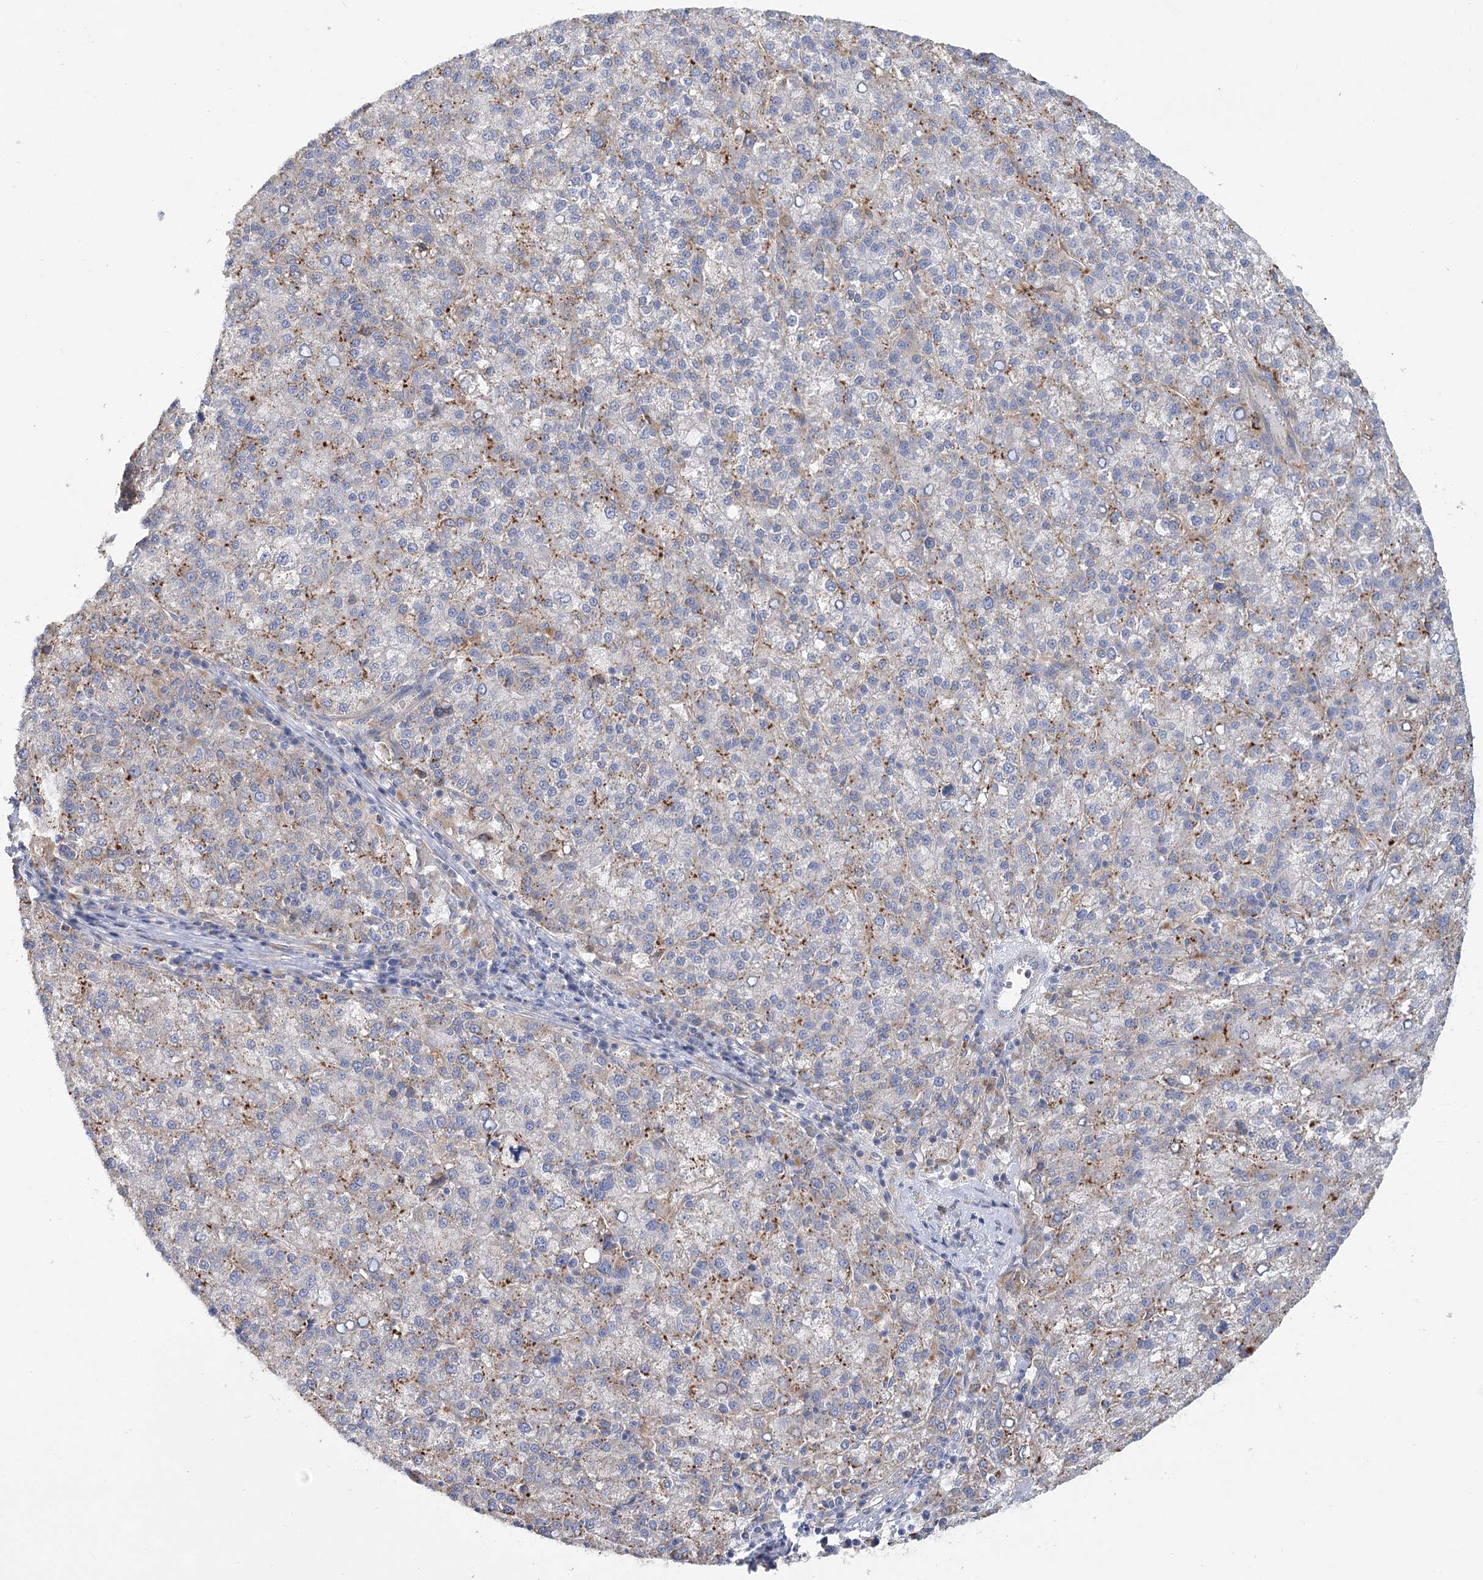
{"staining": {"intensity": "weak", "quantity": "<25%", "location": "cytoplasmic/membranous"}, "tissue": "liver cancer", "cell_type": "Tumor cells", "image_type": "cancer", "snomed": [{"axis": "morphology", "description": "Carcinoma, Hepatocellular, NOS"}, {"axis": "topography", "description": "Liver"}], "caption": "Liver hepatocellular carcinoma was stained to show a protein in brown. There is no significant staining in tumor cells.", "gene": "GUSB", "patient": {"sex": "female", "age": 58}}